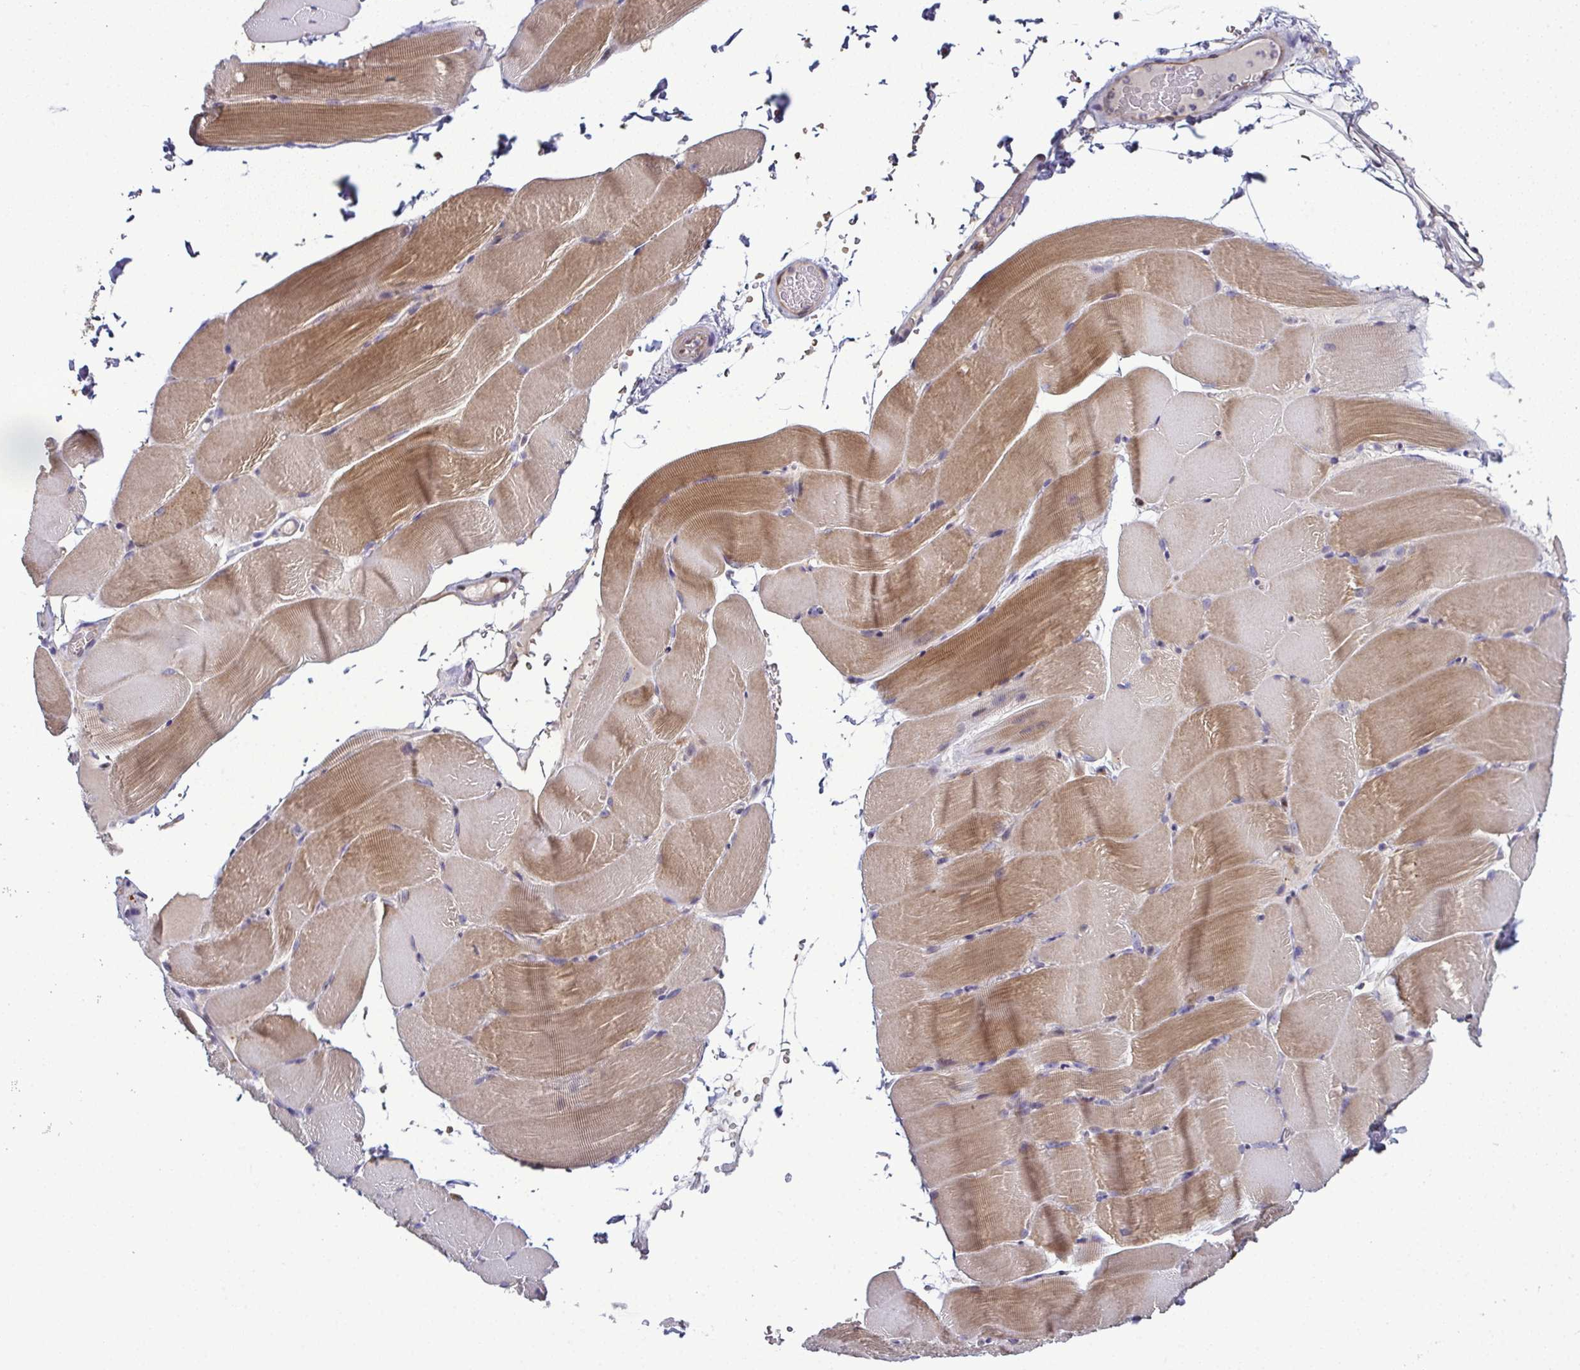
{"staining": {"intensity": "moderate", "quantity": "25%-75%", "location": "cytoplasmic/membranous"}, "tissue": "skeletal muscle", "cell_type": "Myocytes", "image_type": "normal", "snomed": [{"axis": "morphology", "description": "Normal tissue, NOS"}, {"axis": "topography", "description": "Skeletal muscle"}], "caption": "A medium amount of moderate cytoplasmic/membranous expression is appreciated in about 25%-75% of myocytes in unremarkable skeletal muscle. The protein is shown in brown color, while the nuclei are stained blue.", "gene": "ODF1", "patient": {"sex": "female", "age": 37}}